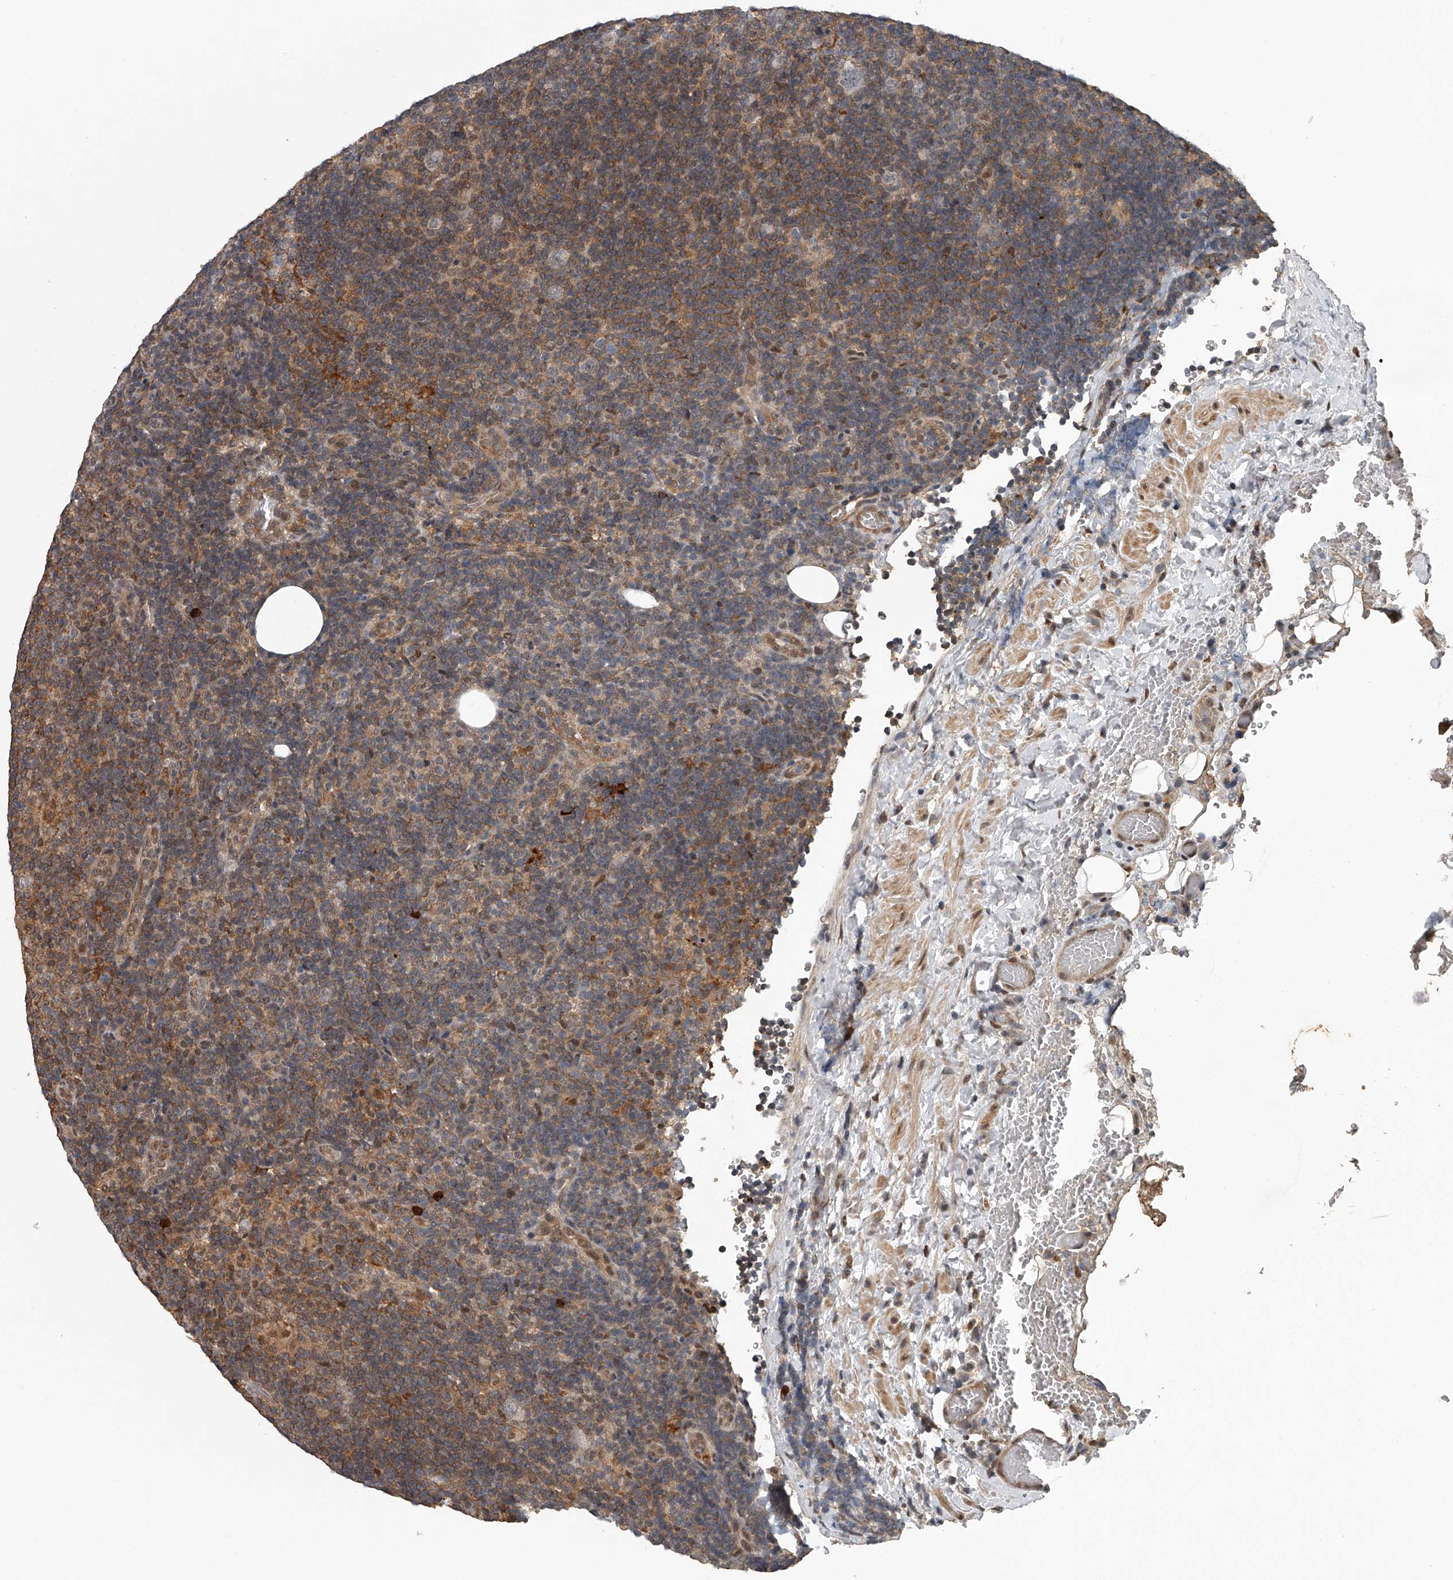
{"staining": {"intensity": "weak", "quantity": "<25%", "location": "cytoplasmic/membranous,nuclear"}, "tissue": "lymphoma", "cell_type": "Tumor cells", "image_type": "cancer", "snomed": [{"axis": "morphology", "description": "Hodgkin's disease, NOS"}, {"axis": "topography", "description": "Lymph node"}], "caption": "There is no significant positivity in tumor cells of Hodgkin's disease. Brightfield microscopy of IHC stained with DAB (brown) and hematoxylin (blue), captured at high magnification.", "gene": "PLEKHG1", "patient": {"sex": "female", "age": 57}}